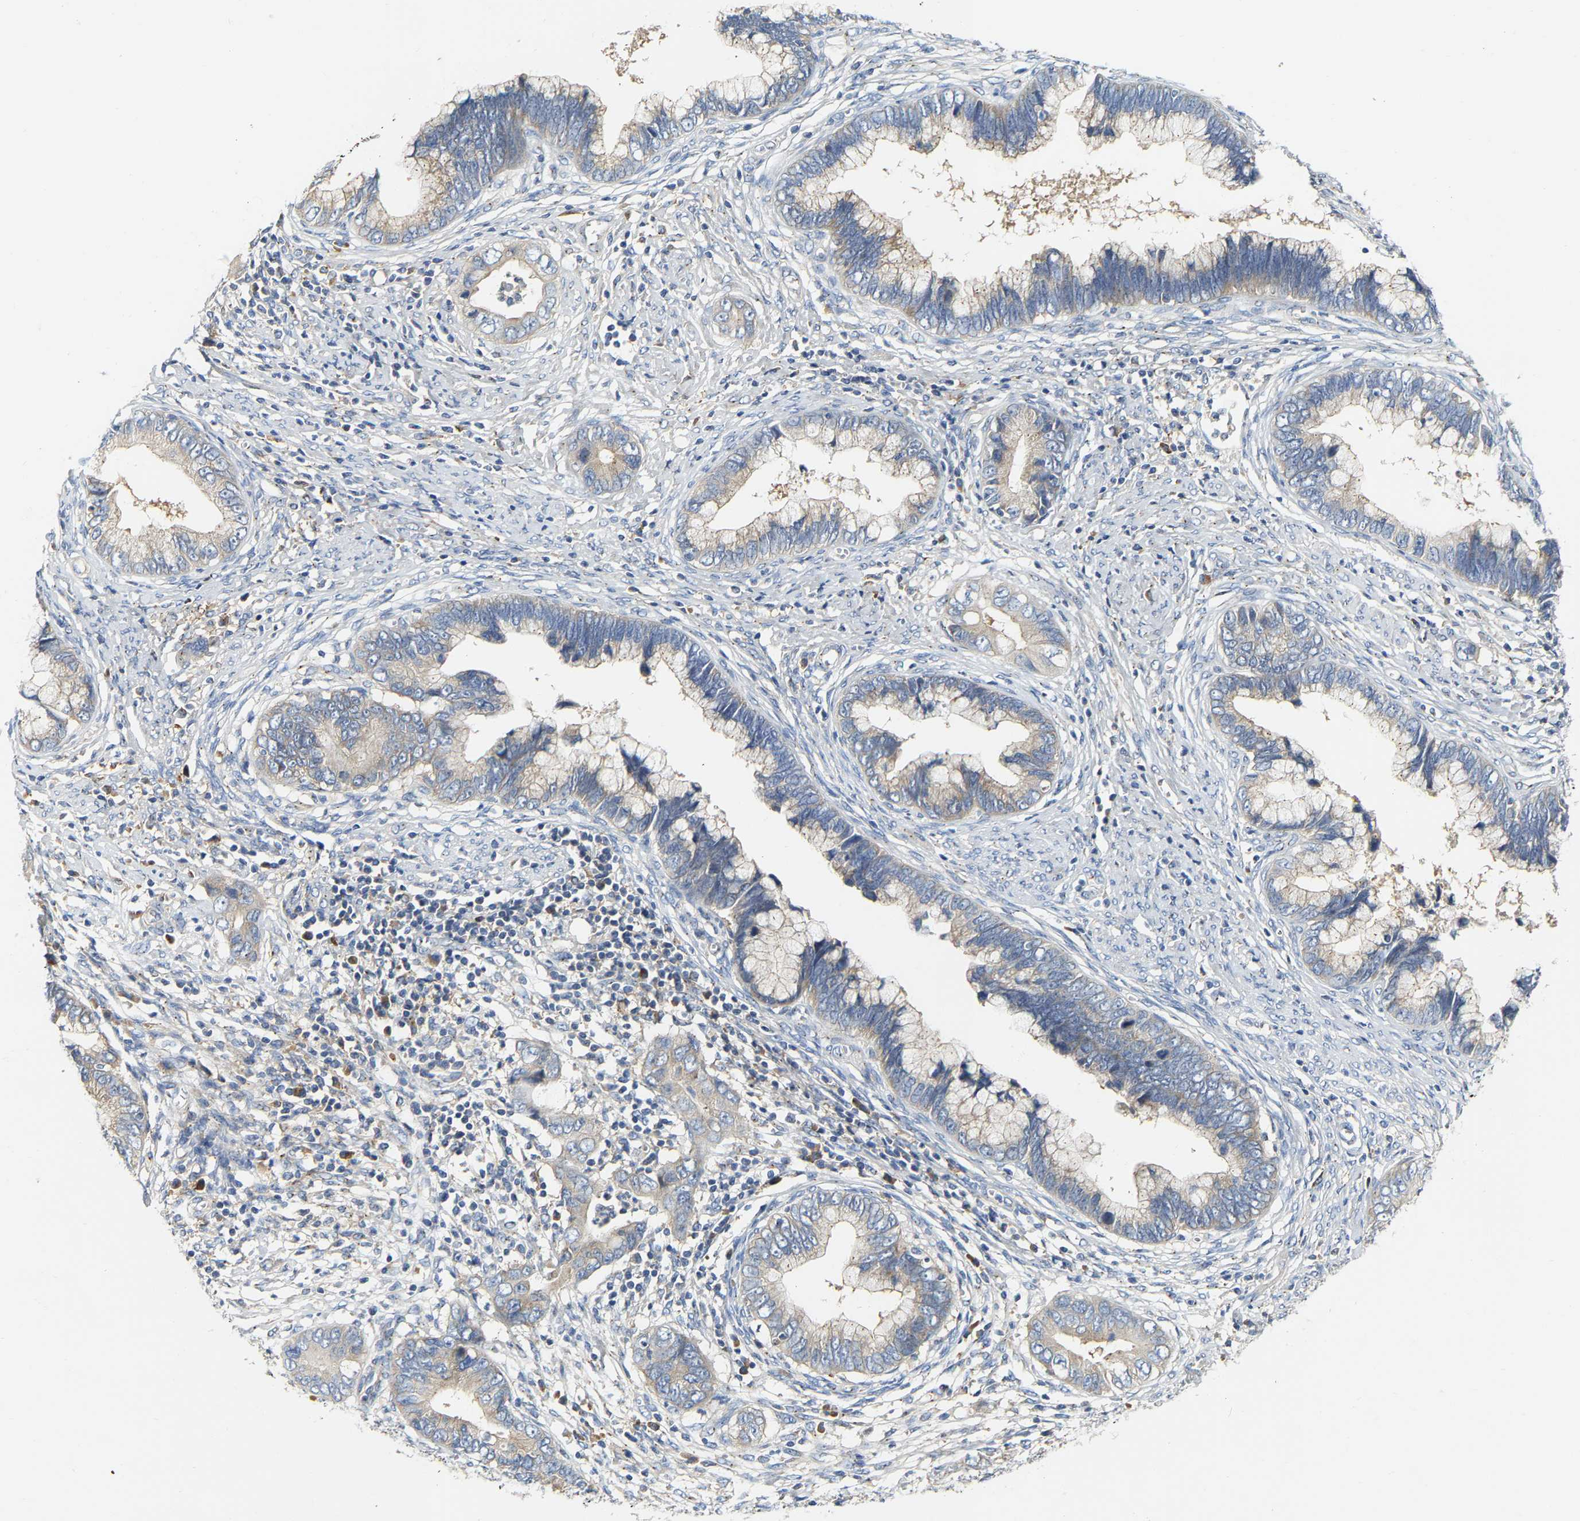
{"staining": {"intensity": "weak", "quantity": "25%-75%", "location": "cytoplasmic/membranous"}, "tissue": "cervical cancer", "cell_type": "Tumor cells", "image_type": "cancer", "snomed": [{"axis": "morphology", "description": "Adenocarcinoma, NOS"}, {"axis": "topography", "description": "Cervix"}], "caption": "Protein expression analysis of human cervical cancer reveals weak cytoplasmic/membranous staining in about 25%-75% of tumor cells.", "gene": "PCNT", "patient": {"sex": "female", "age": 44}}